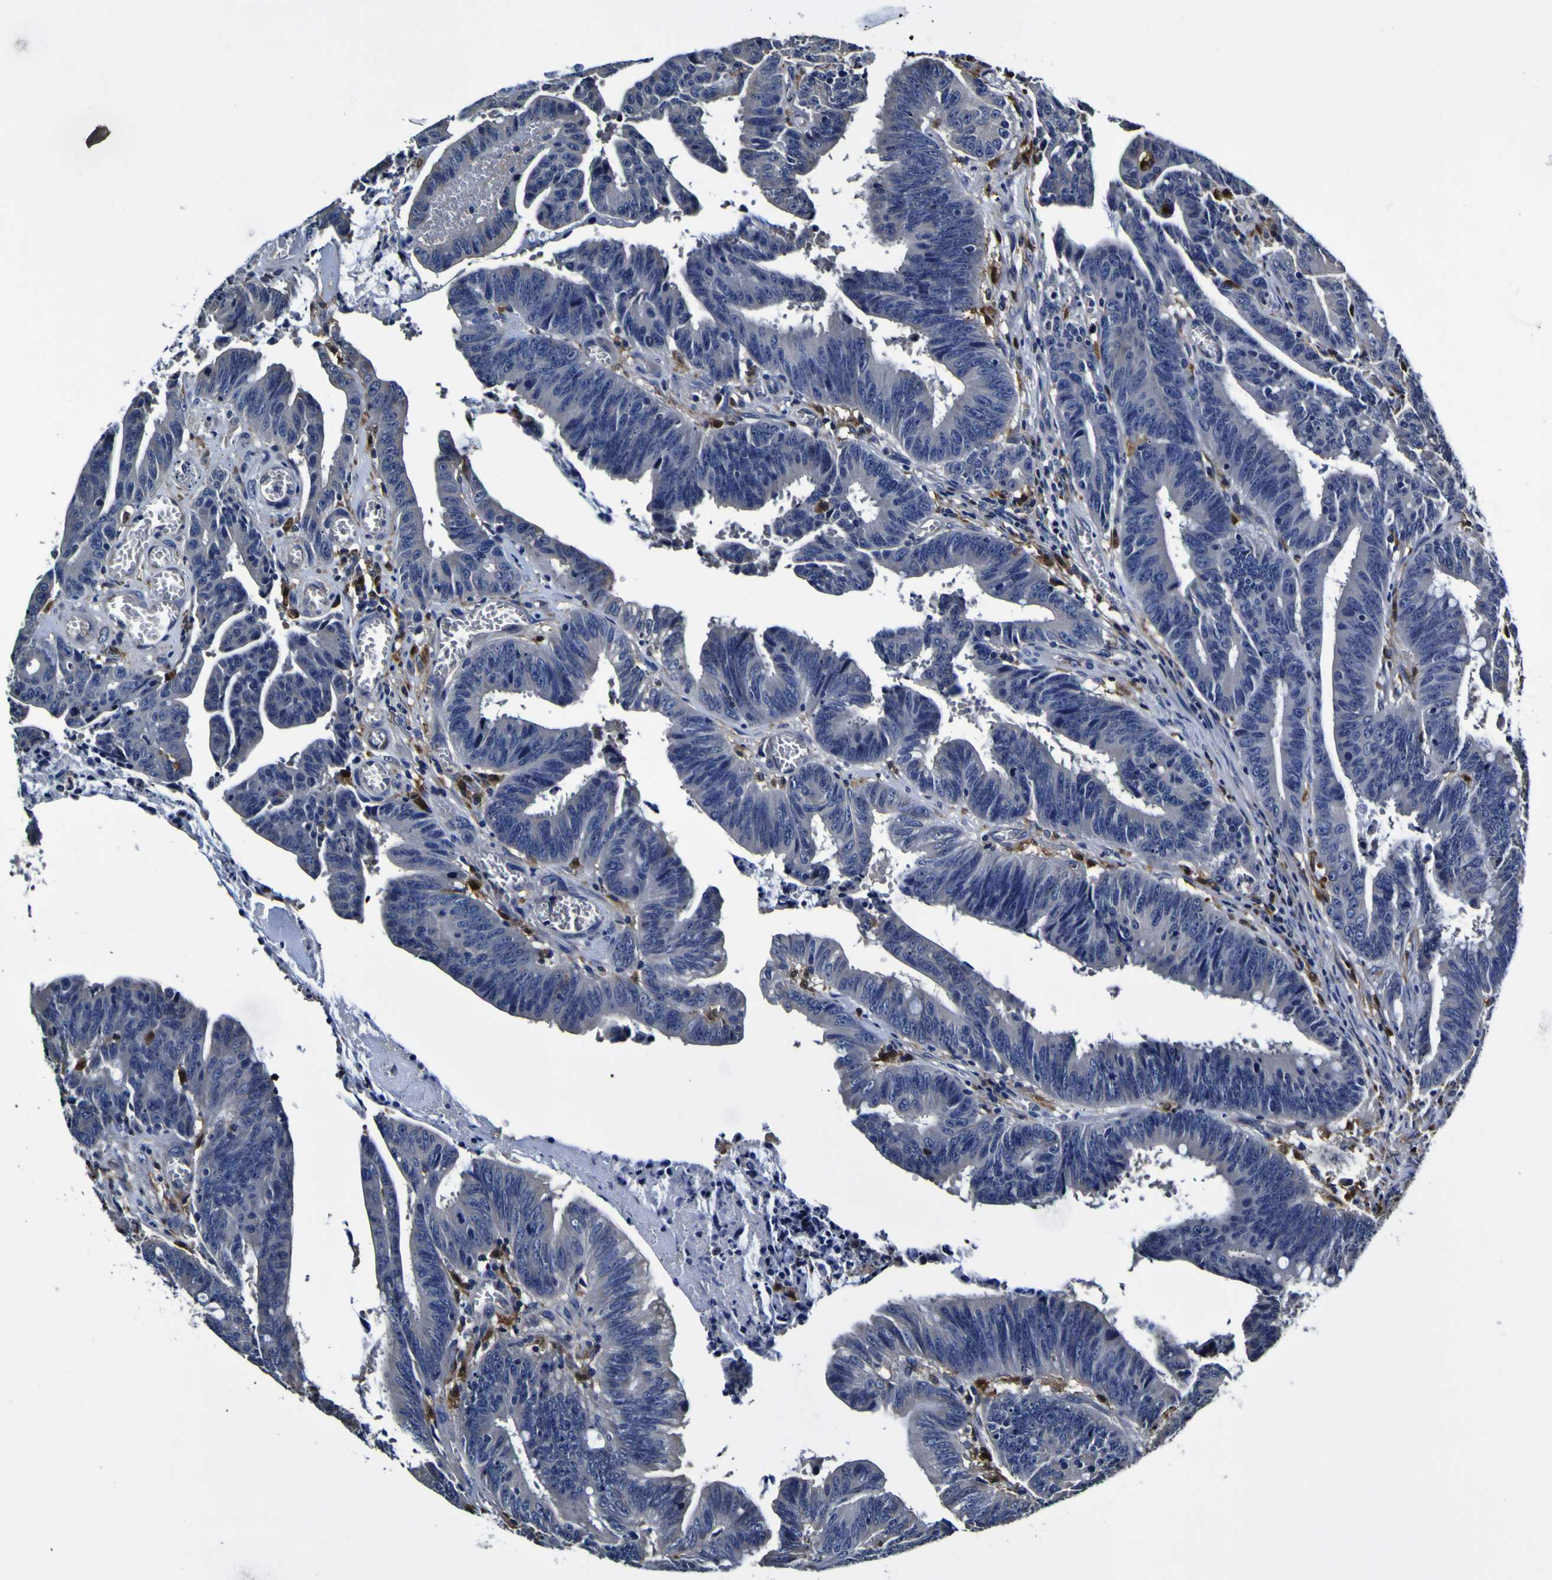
{"staining": {"intensity": "negative", "quantity": "none", "location": "none"}, "tissue": "colorectal cancer", "cell_type": "Tumor cells", "image_type": "cancer", "snomed": [{"axis": "morphology", "description": "Adenocarcinoma, NOS"}, {"axis": "topography", "description": "Colon"}], "caption": "This is an immunohistochemistry photomicrograph of human colorectal cancer (adenocarcinoma). There is no staining in tumor cells.", "gene": "GPX1", "patient": {"sex": "male", "age": 45}}